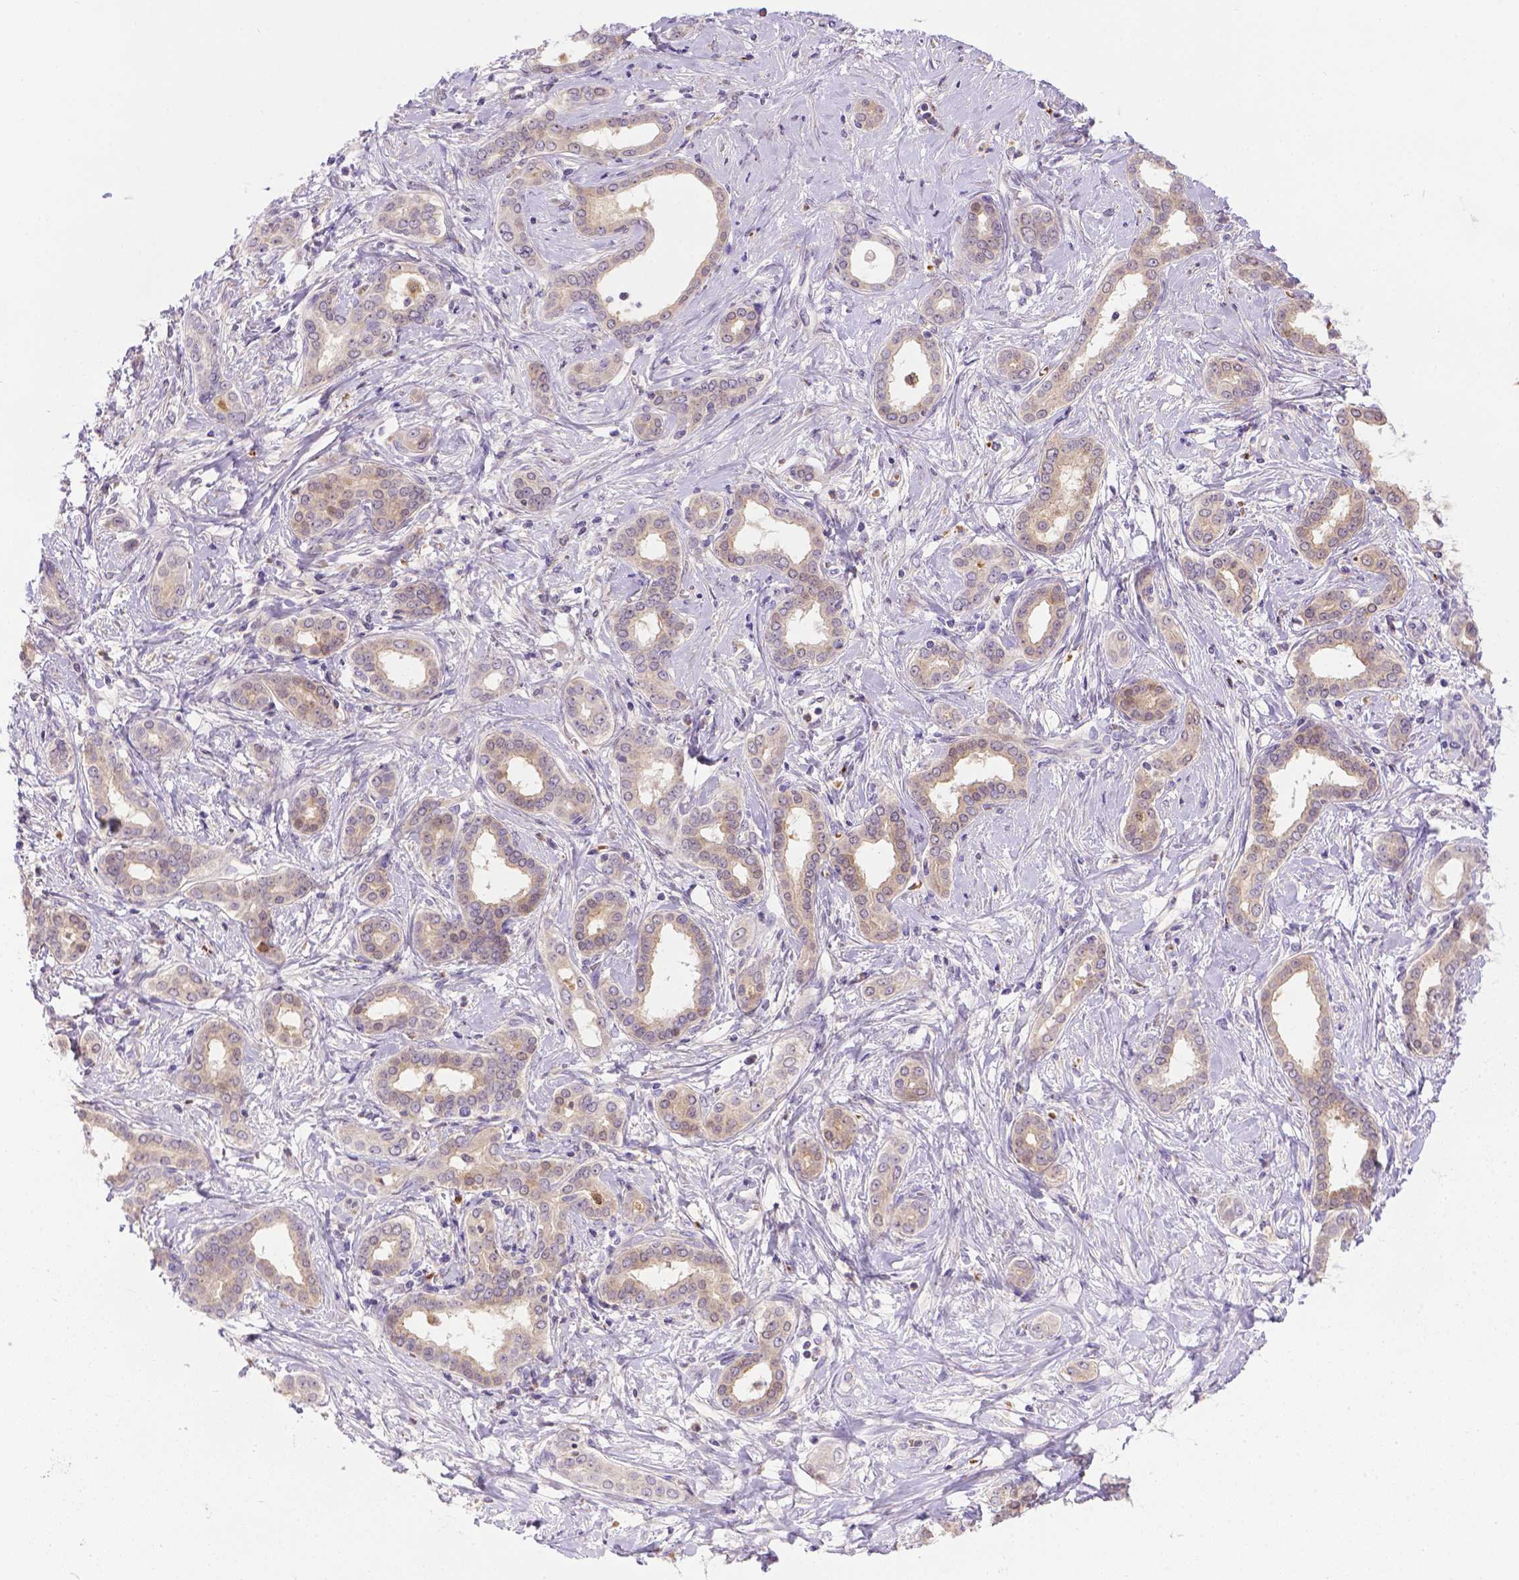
{"staining": {"intensity": "negative", "quantity": "none", "location": "none"}, "tissue": "liver cancer", "cell_type": "Tumor cells", "image_type": "cancer", "snomed": [{"axis": "morphology", "description": "Cholangiocarcinoma"}, {"axis": "topography", "description": "Liver"}], "caption": "This micrograph is of cholangiocarcinoma (liver) stained with immunohistochemistry (IHC) to label a protein in brown with the nuclei are counter-stained blue. There is no positivity in tumor cells.", "gene": "TM4SF18", "patient": {"sex": "female", "age": 47}}